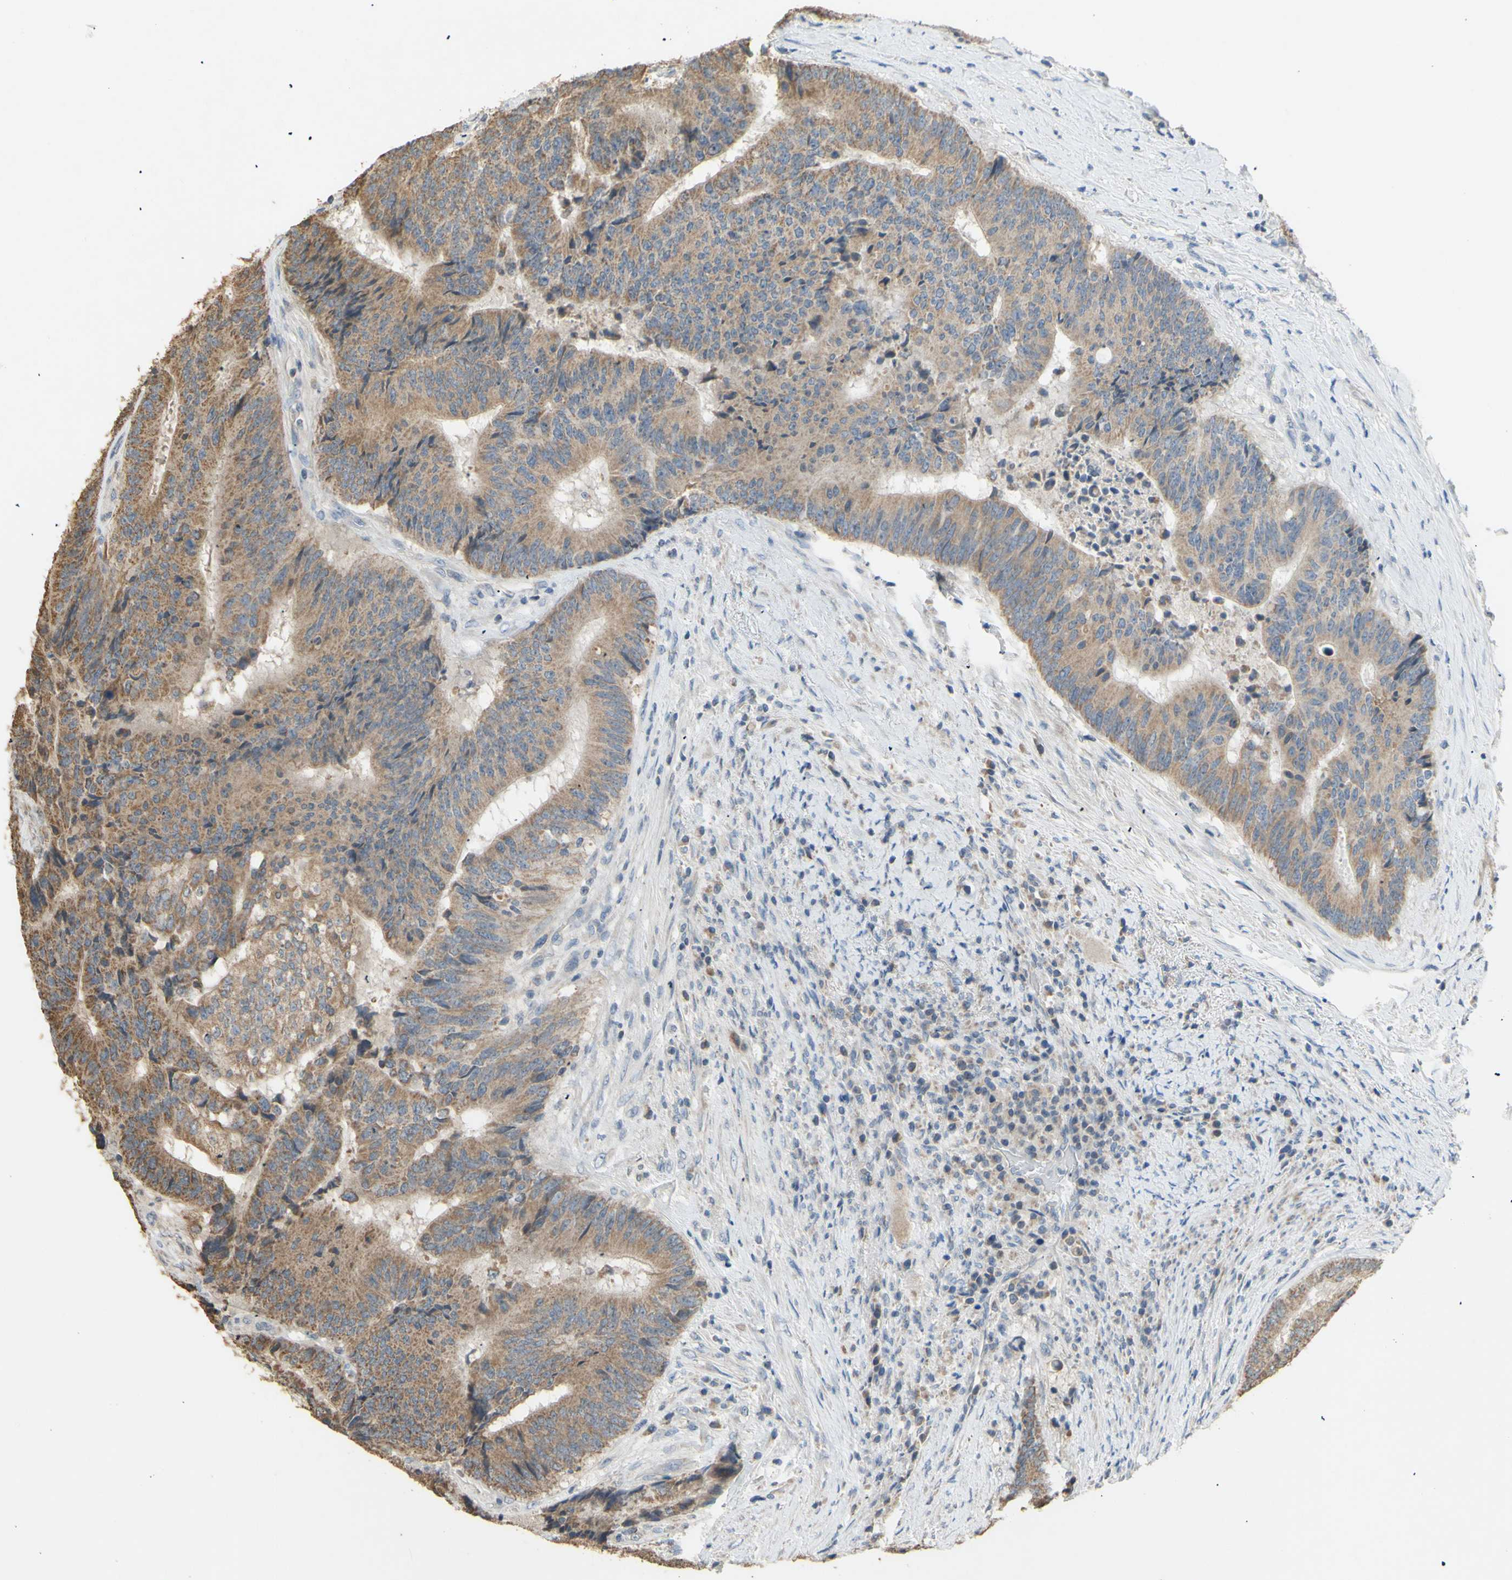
{"staining": {"intensity": "moderate", "quantity": ">75%", "location": "cytoplasmic/membranous"}, "tissue": "colorectal cancer", "cell_type": "Tumor cells", "image_type": "cancer", "snomed": [{"axis": "morphology", "description": "Adenocarcinoma, NOS"}, {"axis": "topography", "description": "Rectum"}], "caption": "An image of human colorectal adenocarcinoma stained for a protein displays moderate cytoplasmic/membranous brown staining in tumor cells.", "gene": "PTGIS", "patient": {"sex": "male", "age": 72}}